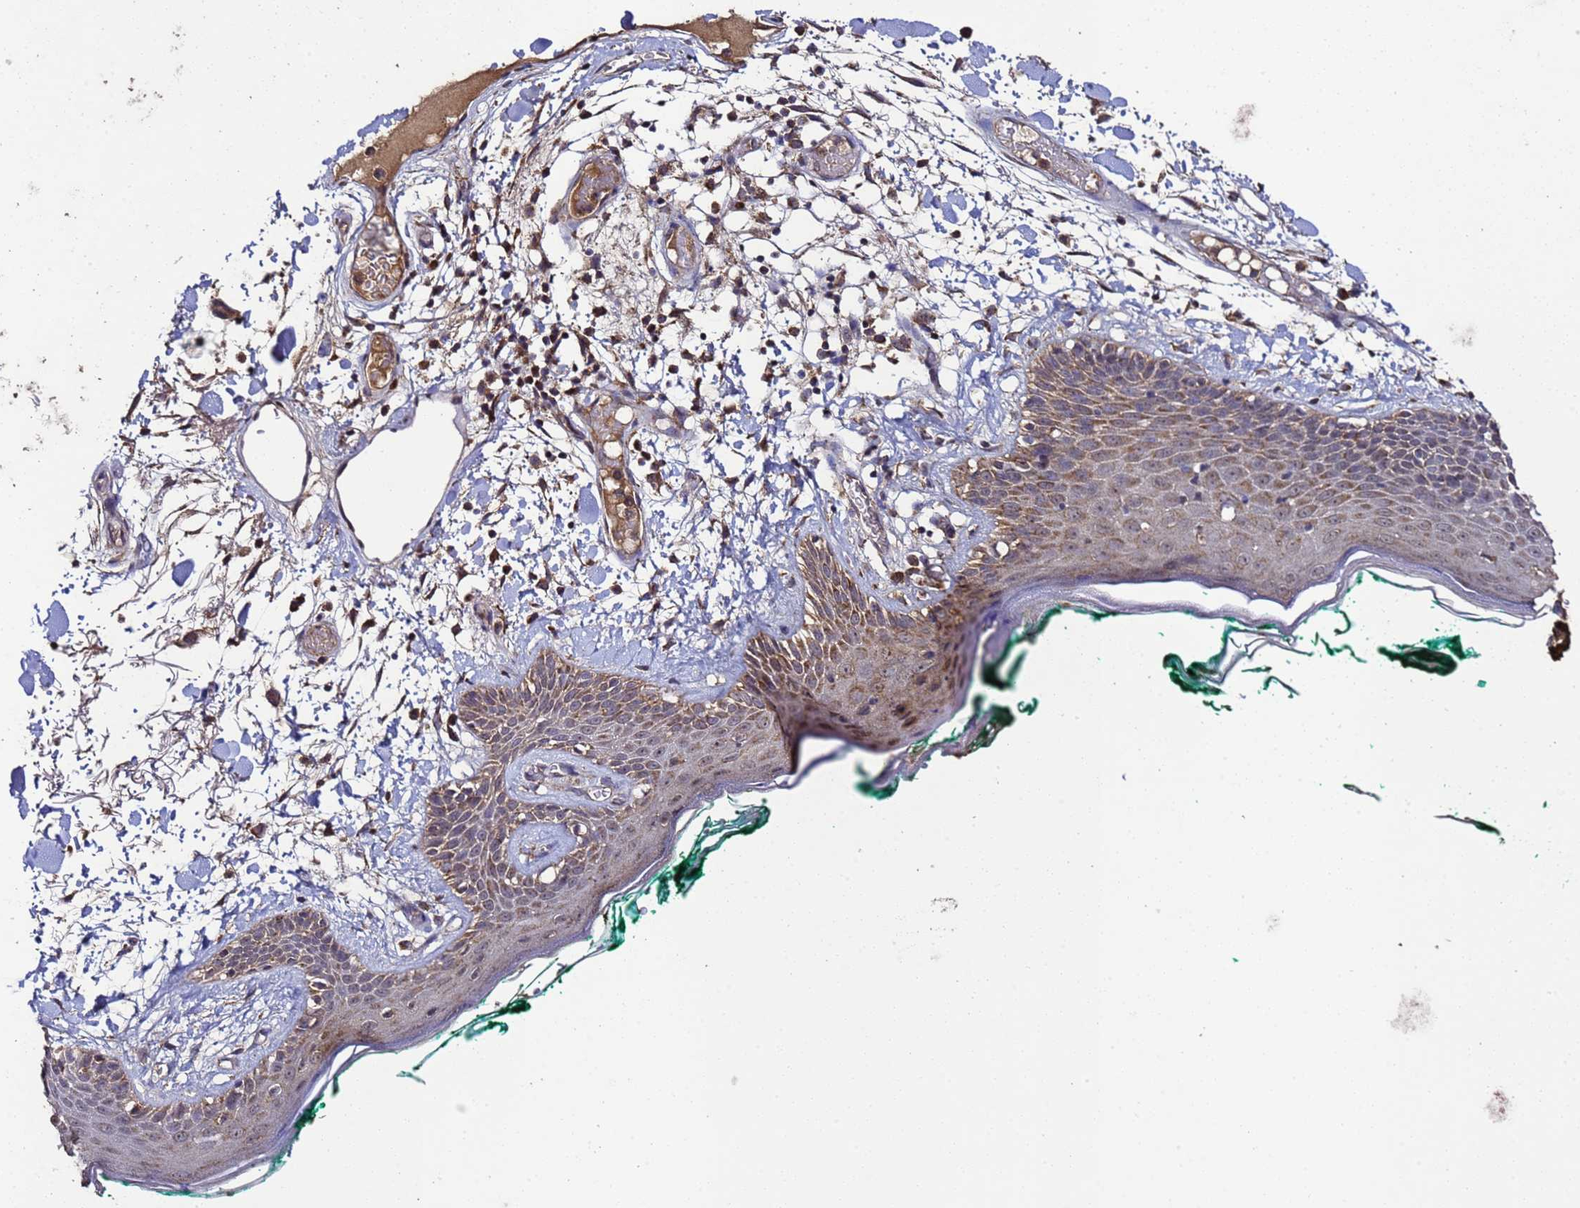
{"staining": {"intensity": "moderate", "quantity": ">75%", "location": "cytoplasmic/membranous"}, "tissue": "skin", "cell_type": "Fibroblasts", "image_type": "normal", "snomed": [{"axis": "morphology", "description": "Normal tissue, NOS"}, {"axis": "topography", "description": "Skin"}], "caption": "Fibroblasts reveal medium levels of moderate cytoplasmic/membranous staining in about >75% of cells in normal skin.", "gene": "HSPBAP1", "patient": {"sex": "male", "age": 79}}